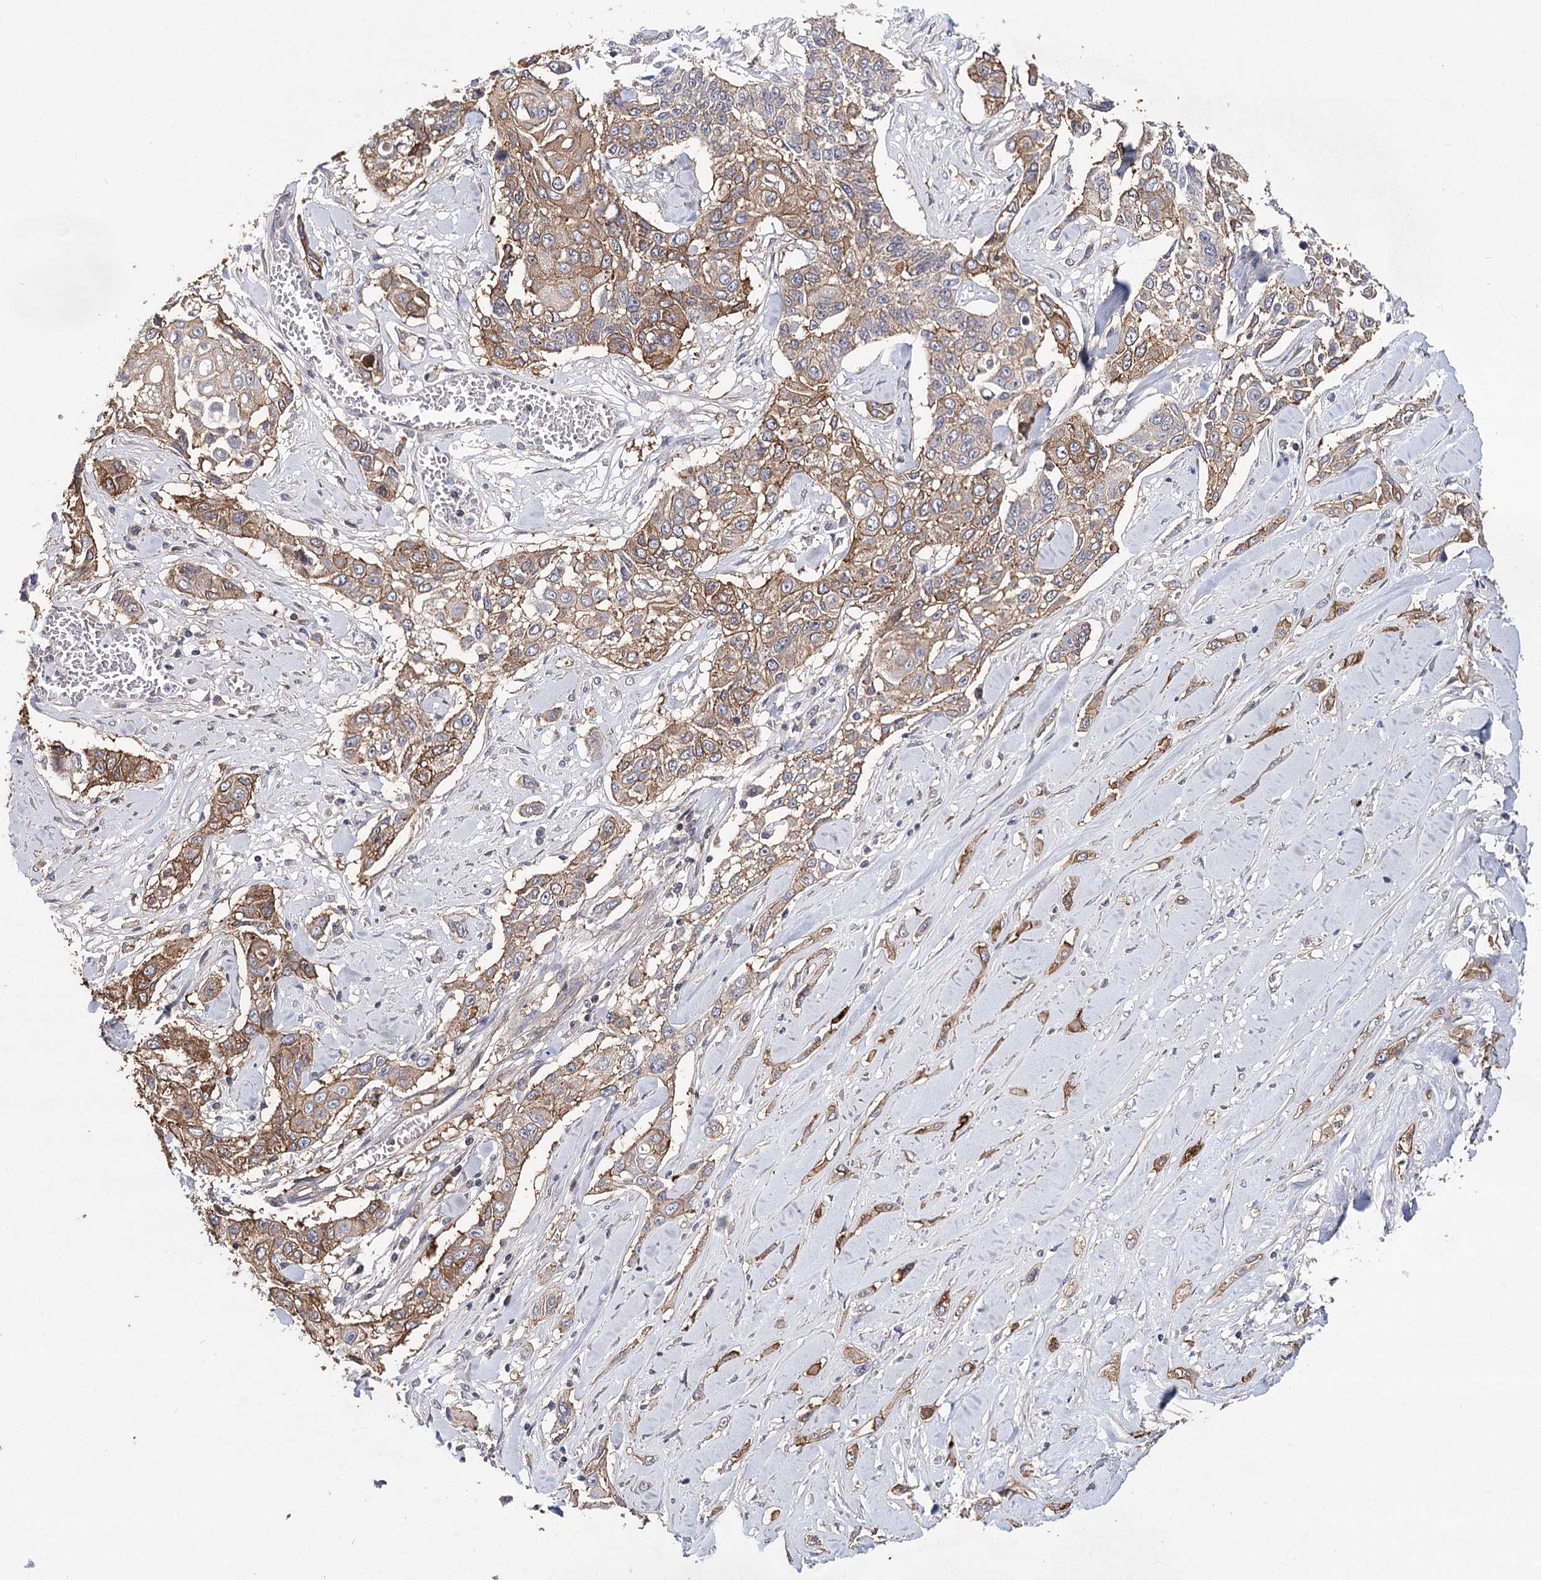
{"staining": {"intensity": "moderate", "quantity": ">75%", "location": "cytoplasmic/membranous"}, "tissue": "lung cancer", "cell_type": "Tumor cells", "image_type": "cancer", "snomed": [{"axis": "morphology", "description": "Squamous cell carcinoma, NOS"}, {"axis": "topography", "description": "Lung"}], "caption": "A brown stain highlights moderate cytoplasmic/membranous staining of a protein in squamous cell carcinoma (lung) tumor cells.", "gene": "TMEM218", "patient": {"sex": "male", "age": 71}}